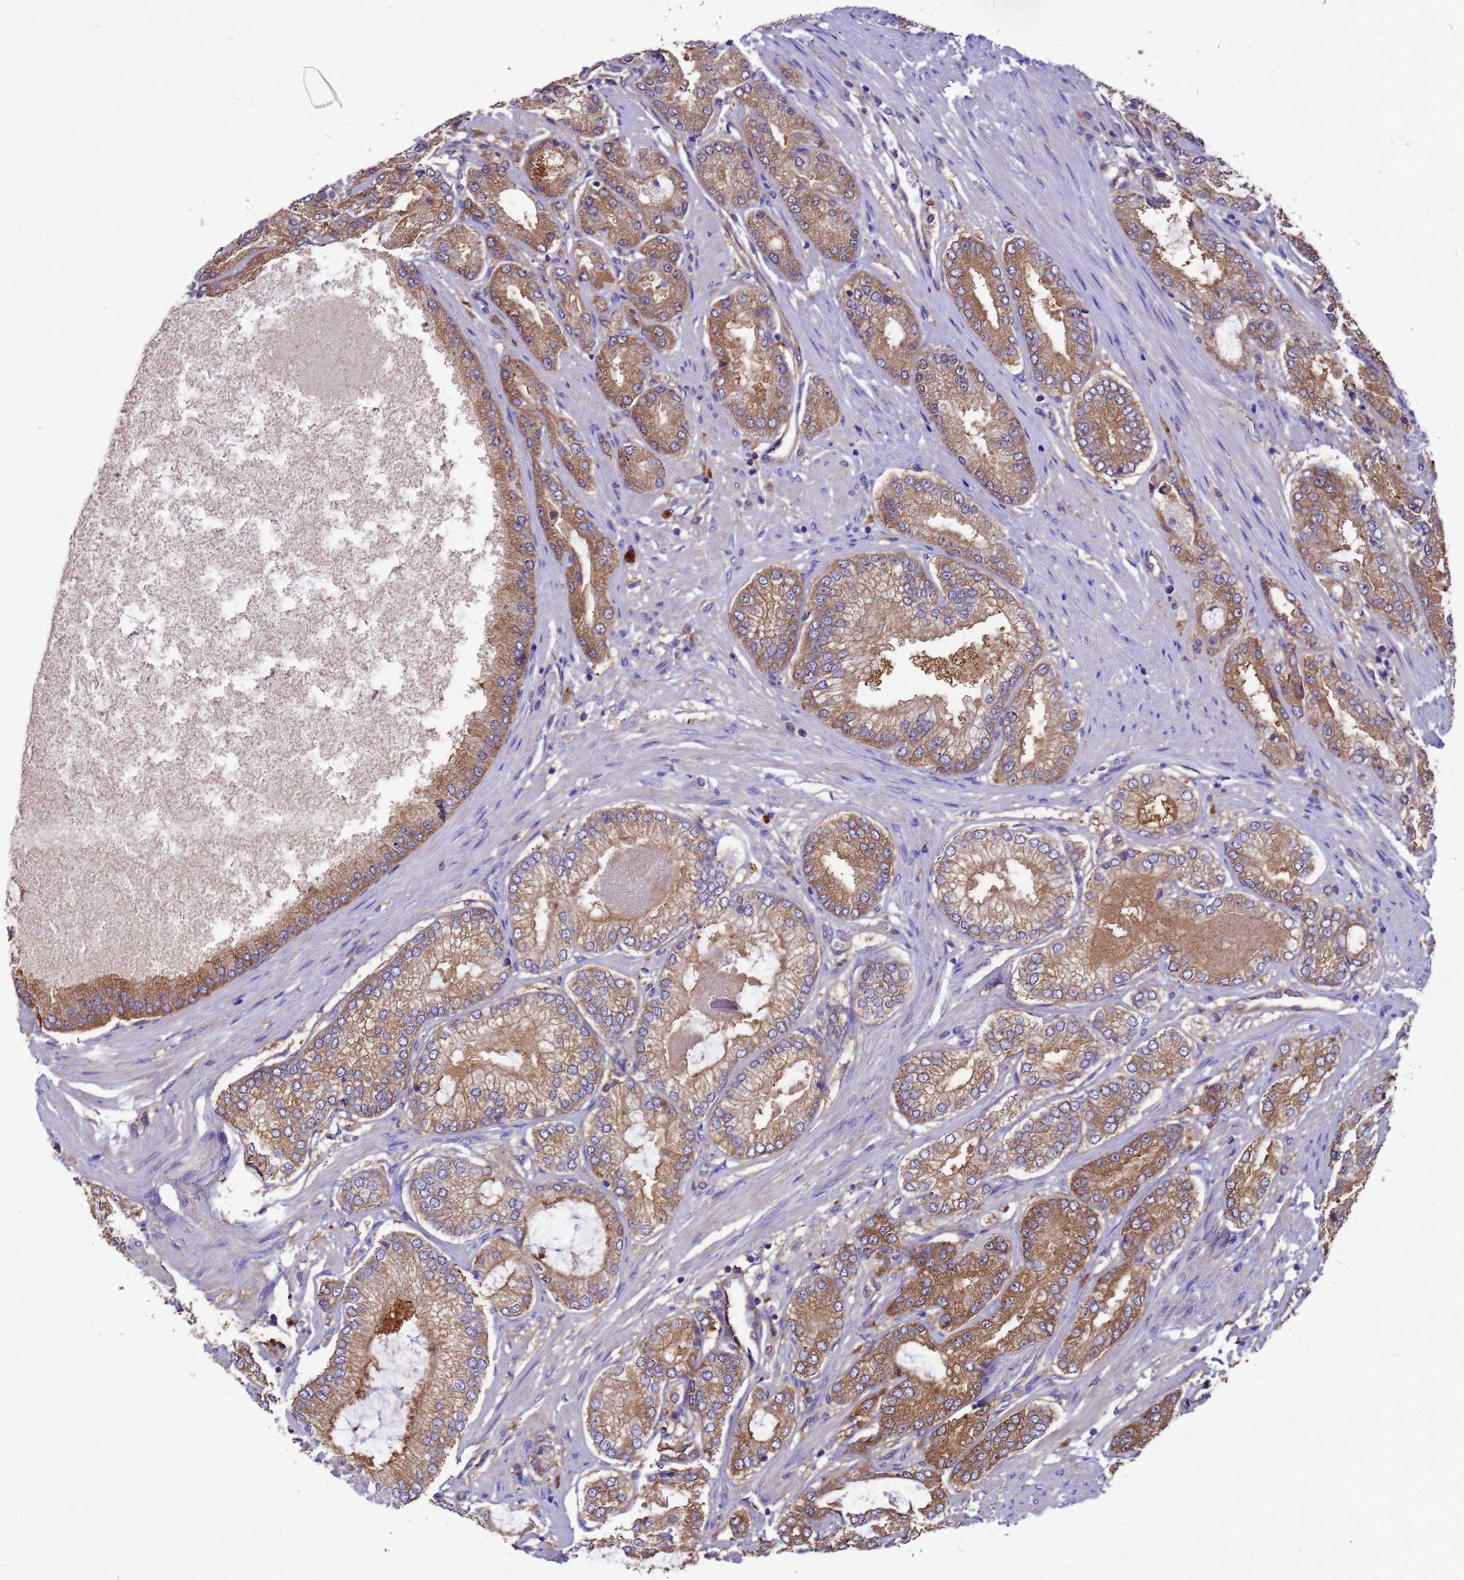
{"staining": {"intensity": "moderate", "quantity": ">75%", "location": "cytoplasmic/membranous"}, "tissue": "prostate cancer", "cell_type": "Tumor cells", "image_type": "cancer", "snomed": [{"axis": "morphology", "description": "Adenocarcinoma, High grade"}, {"axis": "topography", "description": "Prostate"}], "caption": "Prostate adenocarcinoma (high-grade) stained with immunohistochemistry exhibits moderate cytoplasmic/membranous expression in about >75% of tumor cells.", "gene": "GID4", "patient": {"sex": "male", "age": 71}}